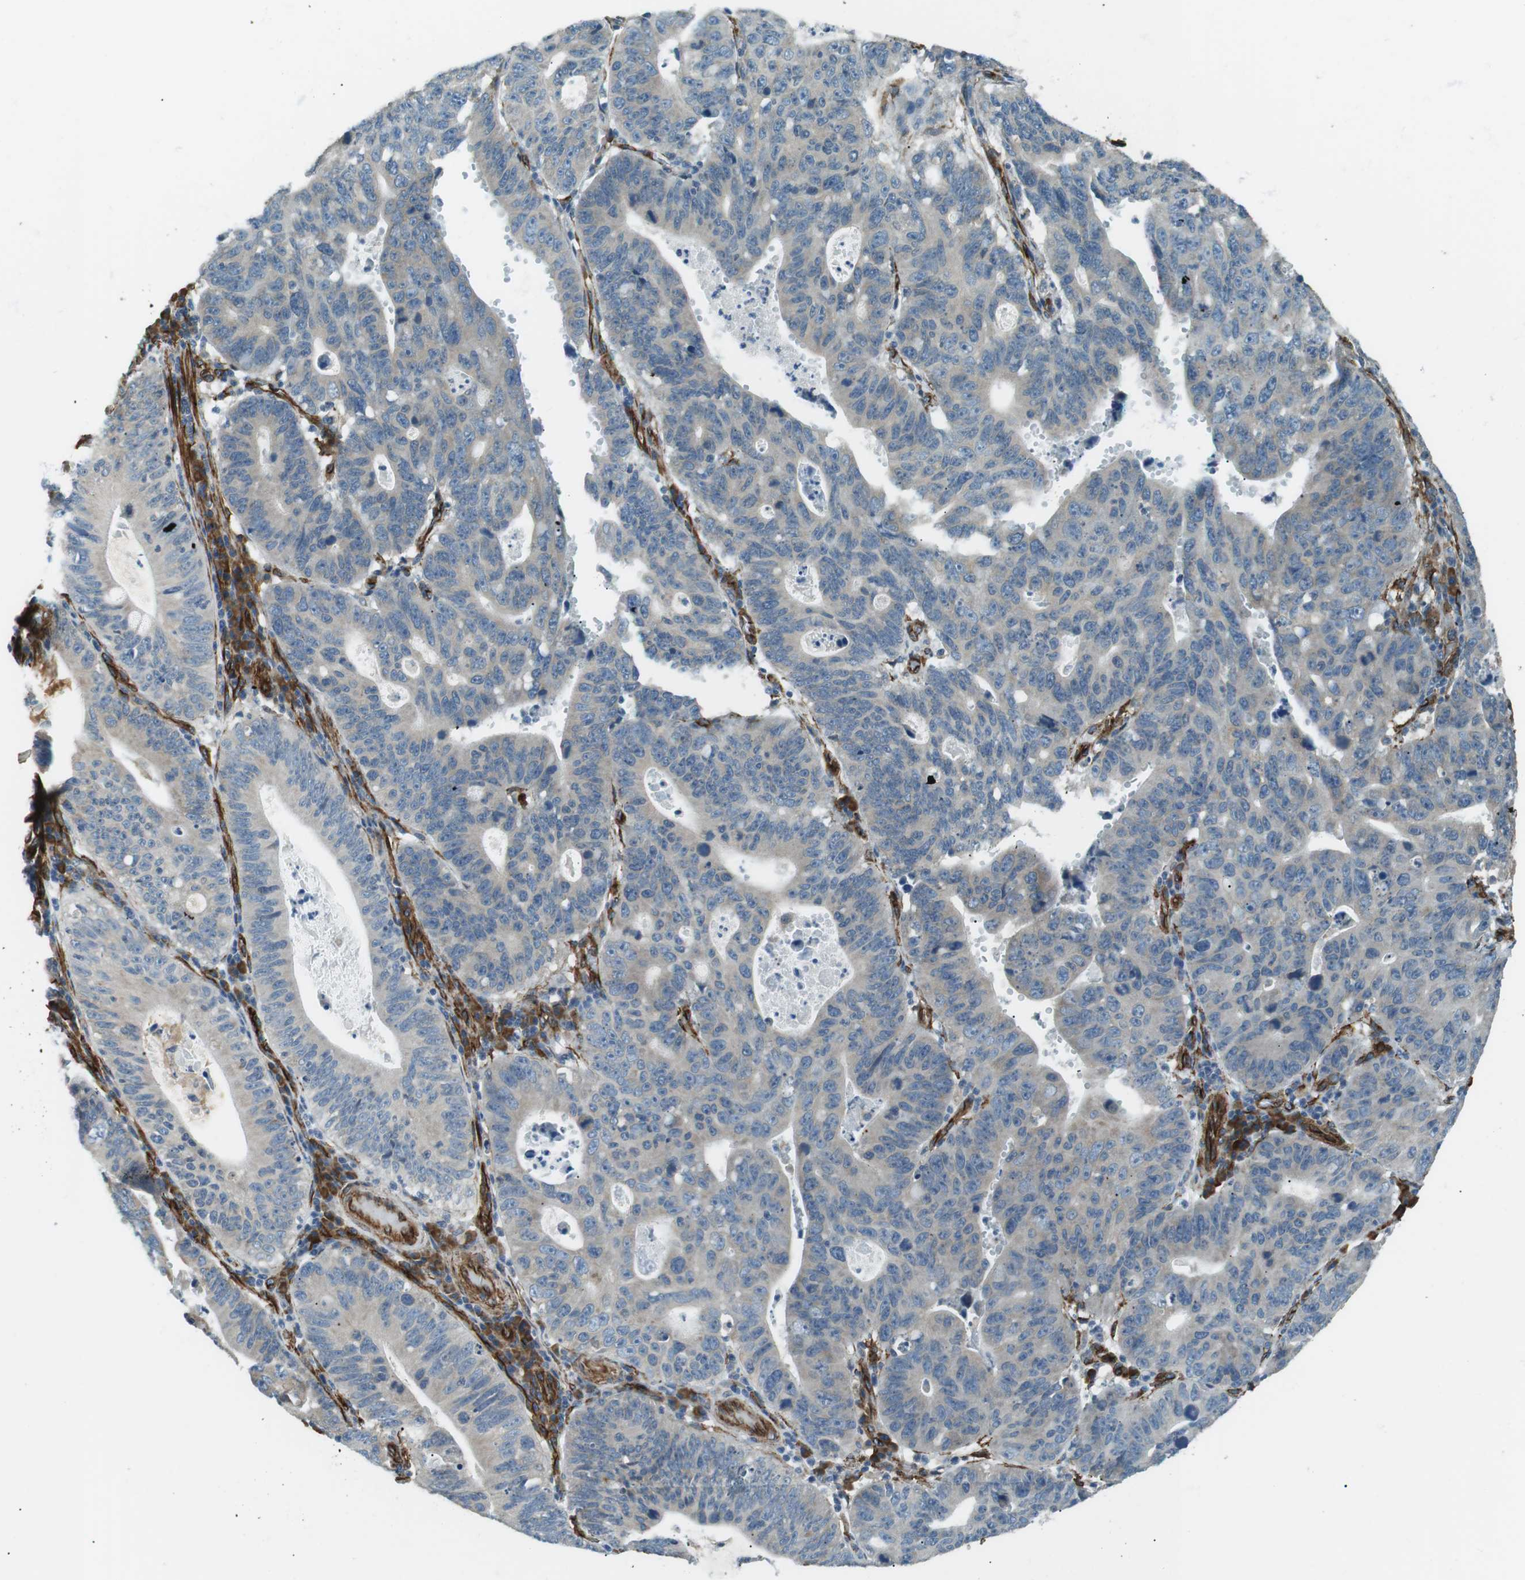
{"staining": {"intensity": "negative", "quantity": "none", "location": "none"}, "tissue": "stomach cancer", "cell_type": "Tumor cells", "image_type": "cancer", "snomed": [{"axis": "morphology", "description": "Adenocarcinoma, NOS"}, {"axis": "topography", "description": "Stomach"}], "caption": "An immunohistochemistry image of stomach cancer is shown. There is no staining in tumor cells of stomach cancer. (DAB (3,3'-diaminobenzidine) immunohistochemistry with hematoxylin counter stain).", "gene": "ODR4", "patient": {"sex": "male", "age": 59}}